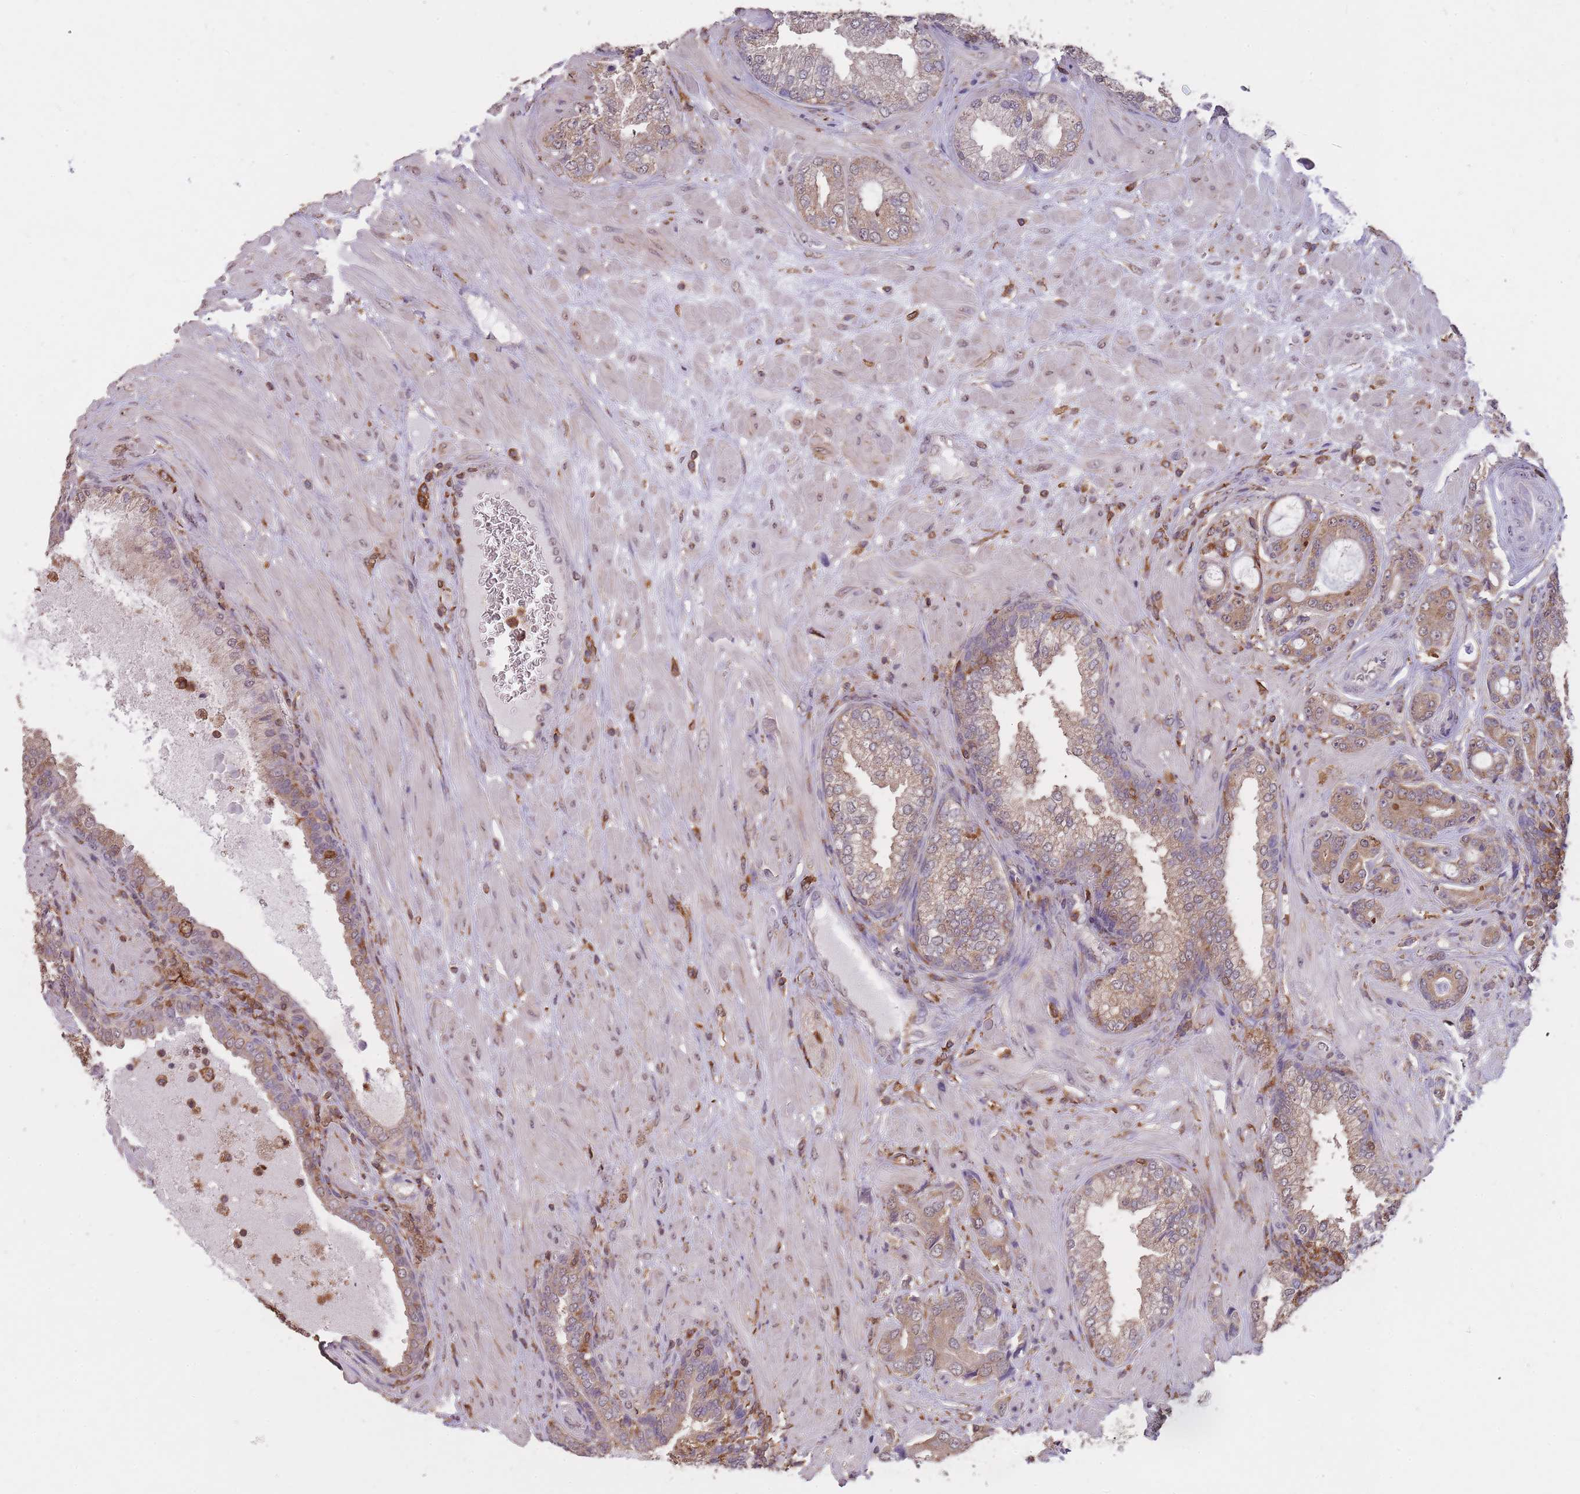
{"staining": {"intensity": "moderate", "quantity": ">75%", "location": "cytoplasmic/membranous"}, "tissue": "prostate cancer", "cell_type": "Tumor cells", "image_type": "cancer", "snomed": [{"axis": "morphology", "description": "Adenocarcinoma, High grade"}, {"axis": "topography", "description": "Prostate"}], "caption": "Immunohistochemistry (IHC) (DAB) staining of human prostate cancer (adenocarcinoma (high-grade)) shows moderate cytoplasmic/membranous protein positivity in about >75% of tumor cells.", "gene": "GMIP", "patient": {"sex": "male", "age": 55}}